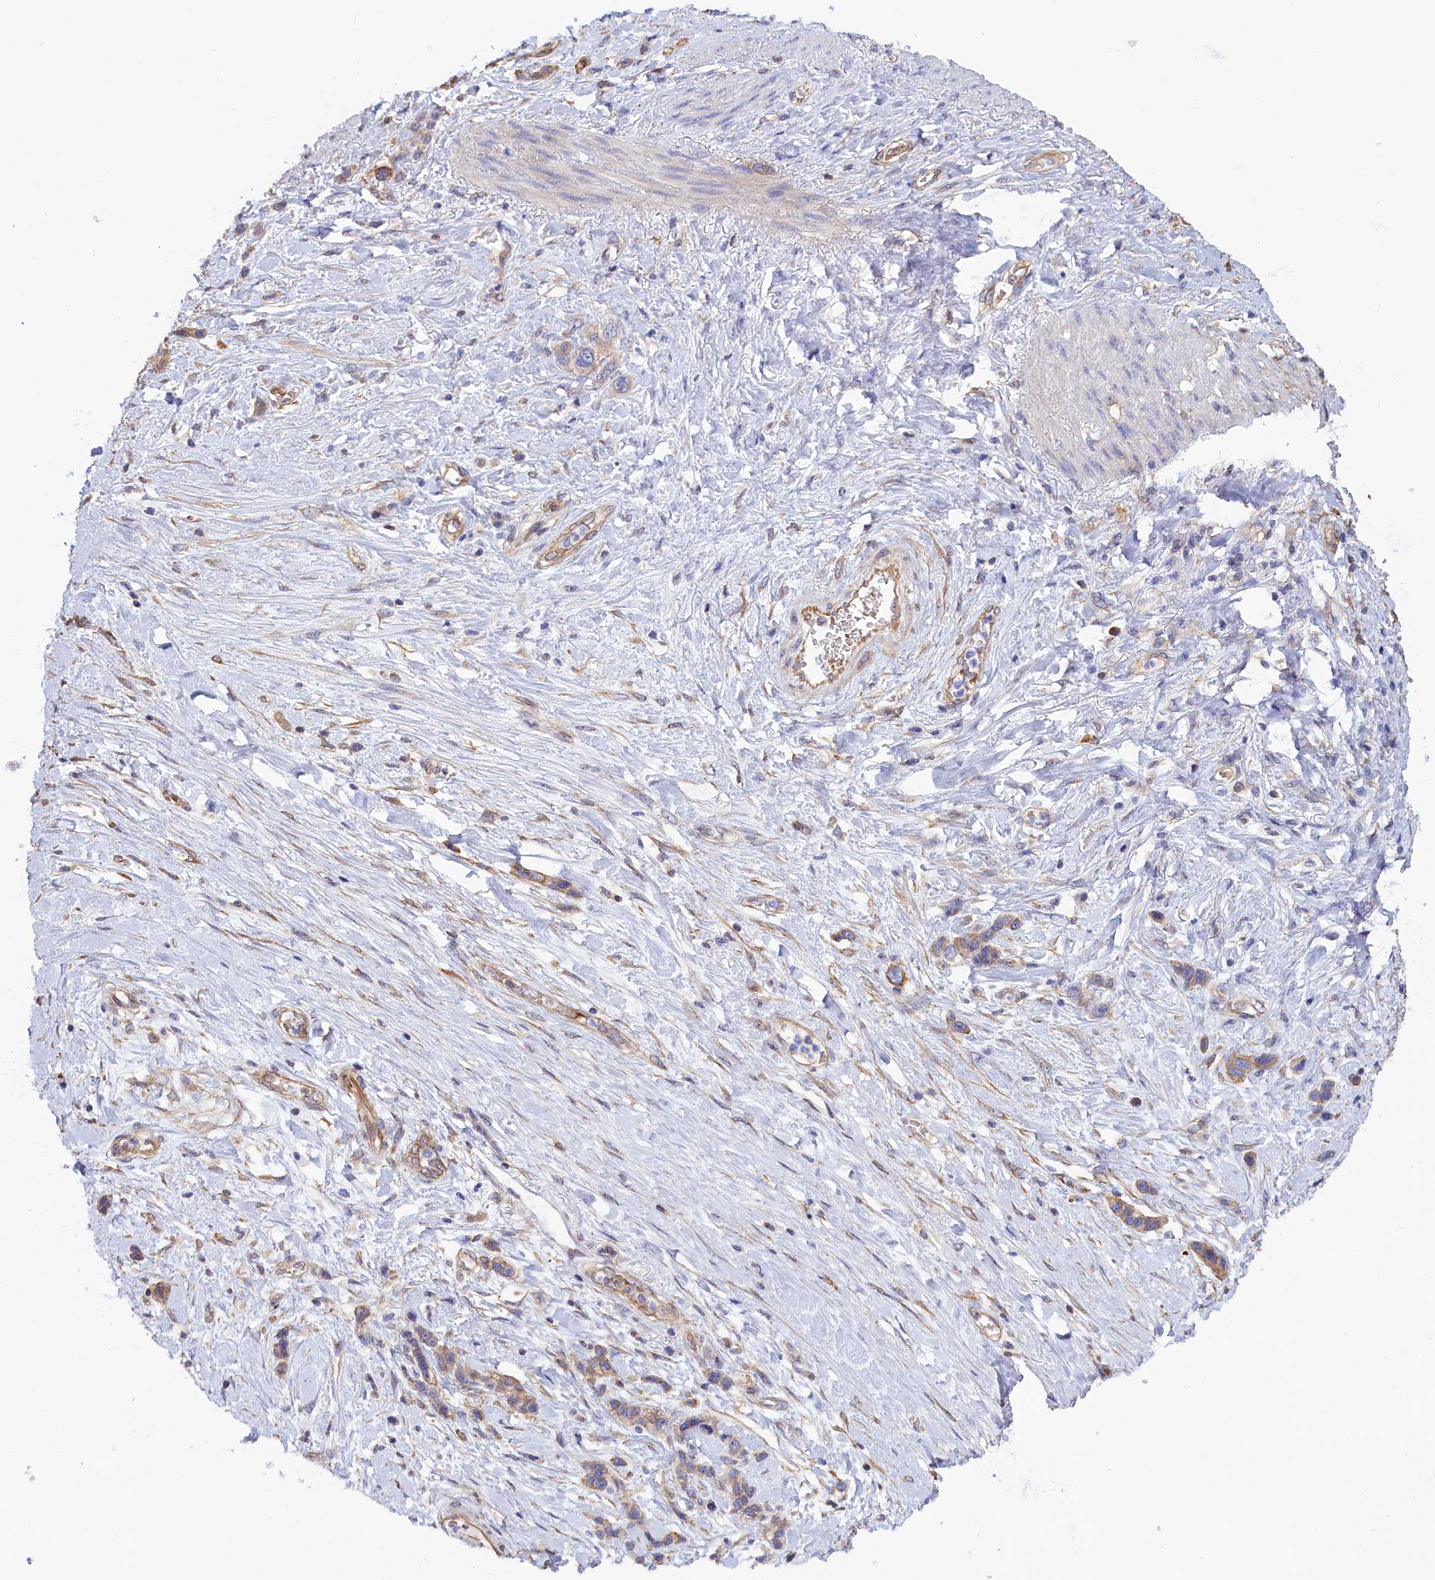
{"staining": {"intensity": "moderate", "quantity": ">75%", "location": "cytoplasmic/membranous"}, "tissue": "stomach cancer", "cell_type": "Tumor cells", "image_type": "cancer", "snomed": [{"axis": "morphology", "description": "Adenocarcinoma, NOS"}, {"axis": "morphology", "description": "Adenocarcinoma, High grade"}, {"axis": "topography", "description": "Stomach, upper"}, {"axis": "topography", "description": "Stomach, lower"}], "caption": "Stomach cancer (adenocarcinoma) was stained to show a protein in brown. There is medium levels of moderate cytoplasmic/membranous expression in about >75% of tumor cells.", "gene": "ABCC12", "patient": {"sex": "female", "age": 65}}